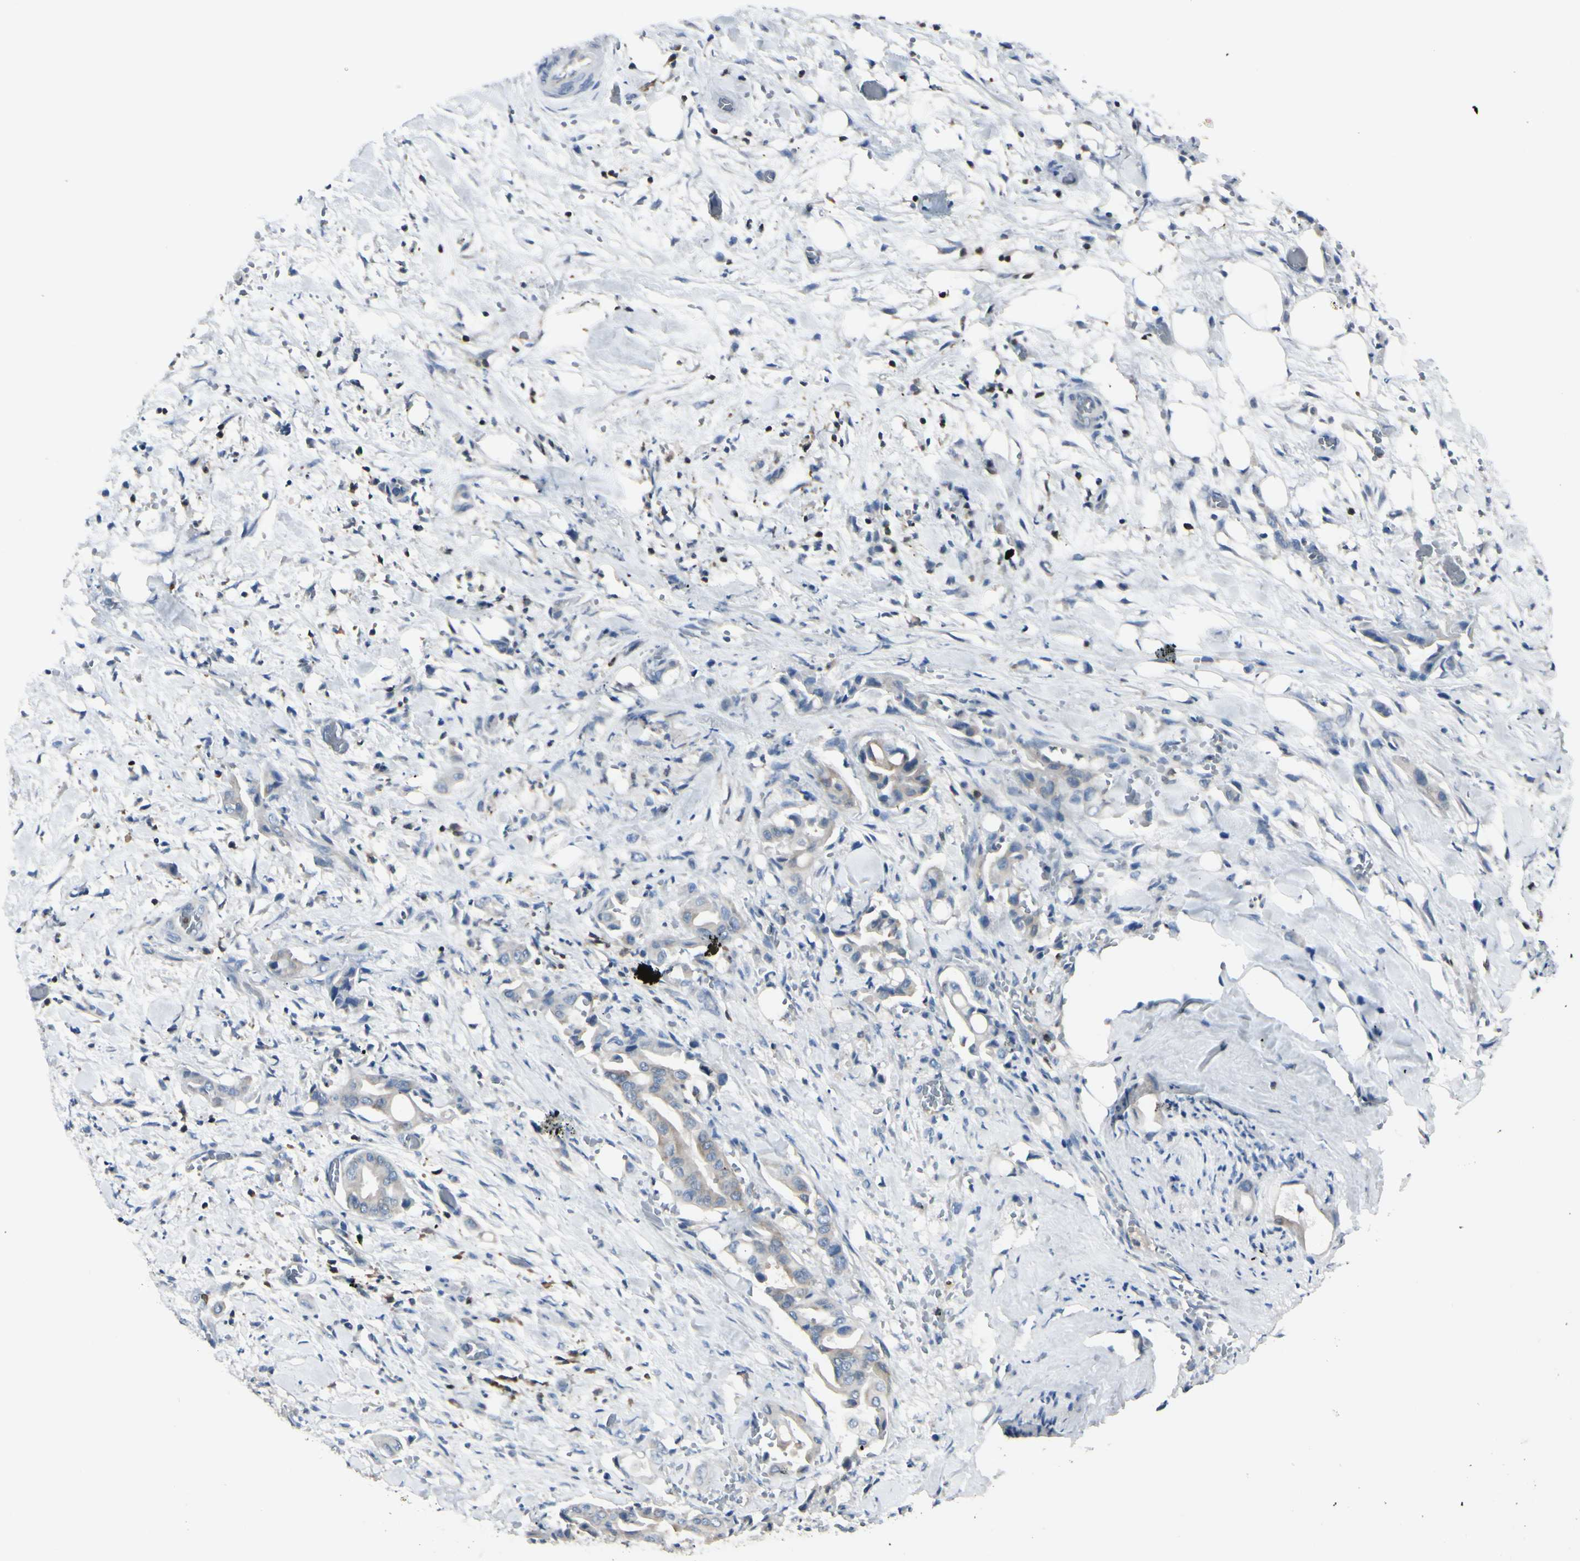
{"staining": {"intensity": "weak", "quantity": "25%-75%", "location": "cytoplasmic/membranous"}, "tissue": "liver cancer", "cell_type": "Tumor cells", "image_type": "cancer", "snomed": [{"axis": "morphology", "description": "Cholangiocarcinoma"}, {"axis": "topography", "description": "Liver"}], "caption": "Protein expression analysis of liver cholangiocarcinoma displays weak cytoplasmic/membranous staining in approximately 25%-75% of tumor cells.", "gene": "SLC9A3R1", "patient": {"sex": "female", "age": 68}}